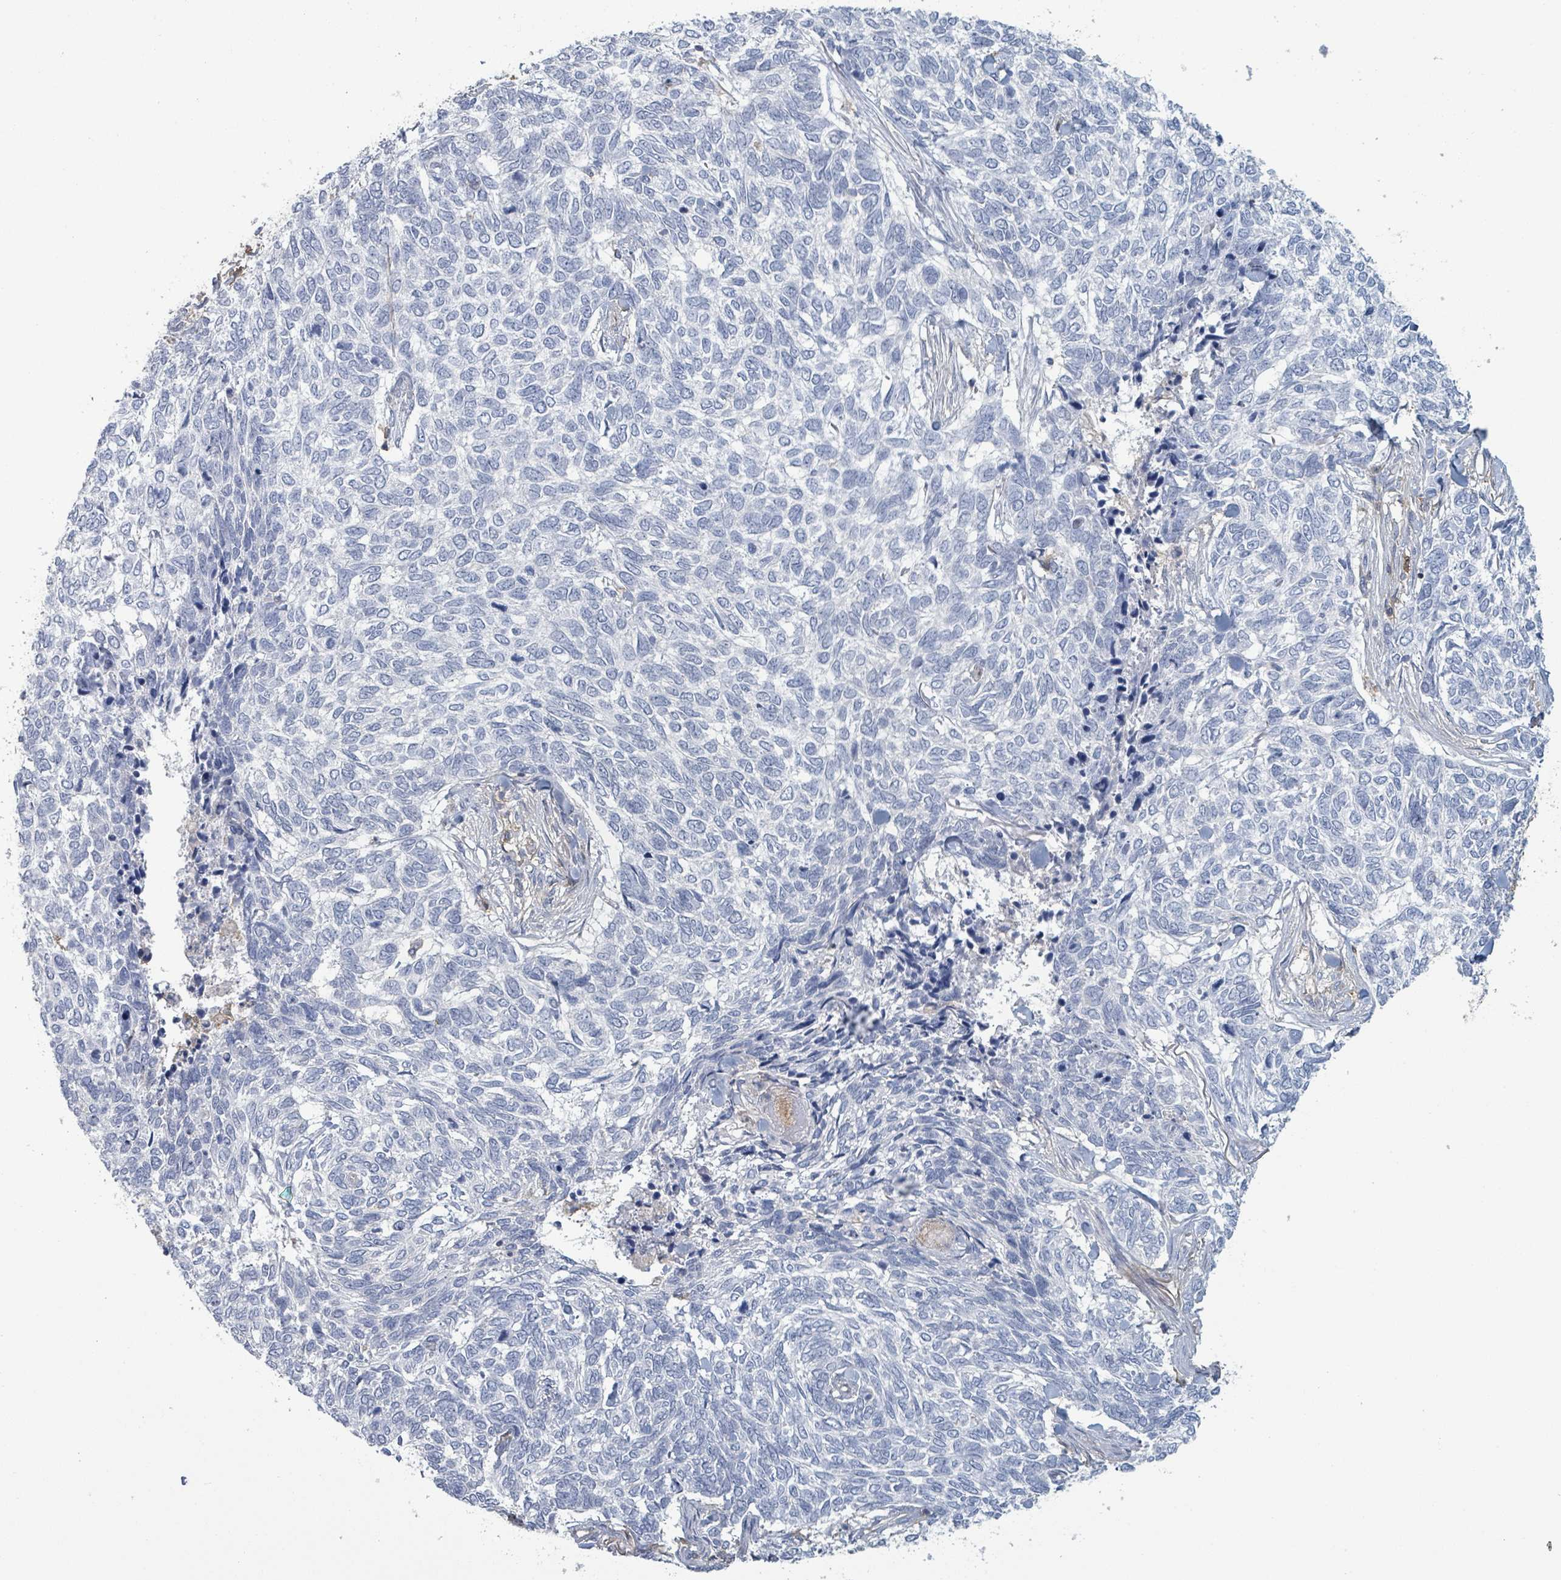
{"staining": {"intensity": "negative", "quantity": "none", "location": "none"}, "tissue": "skin cancer", "cell_type": "Tumor cells", "image_type": "cancer", "snomed": [{"axis": "morphology", "description": "Basal cell carcinoma"}, {"axis": "topography", "description": "Skin"}], "caption": "Human skin basal cell carcinoma stained for a protein using IHC reveals no staining in tumor cells.", "gene": "TNFRSF14", "patient": {"sex": "female", "age": 65}}